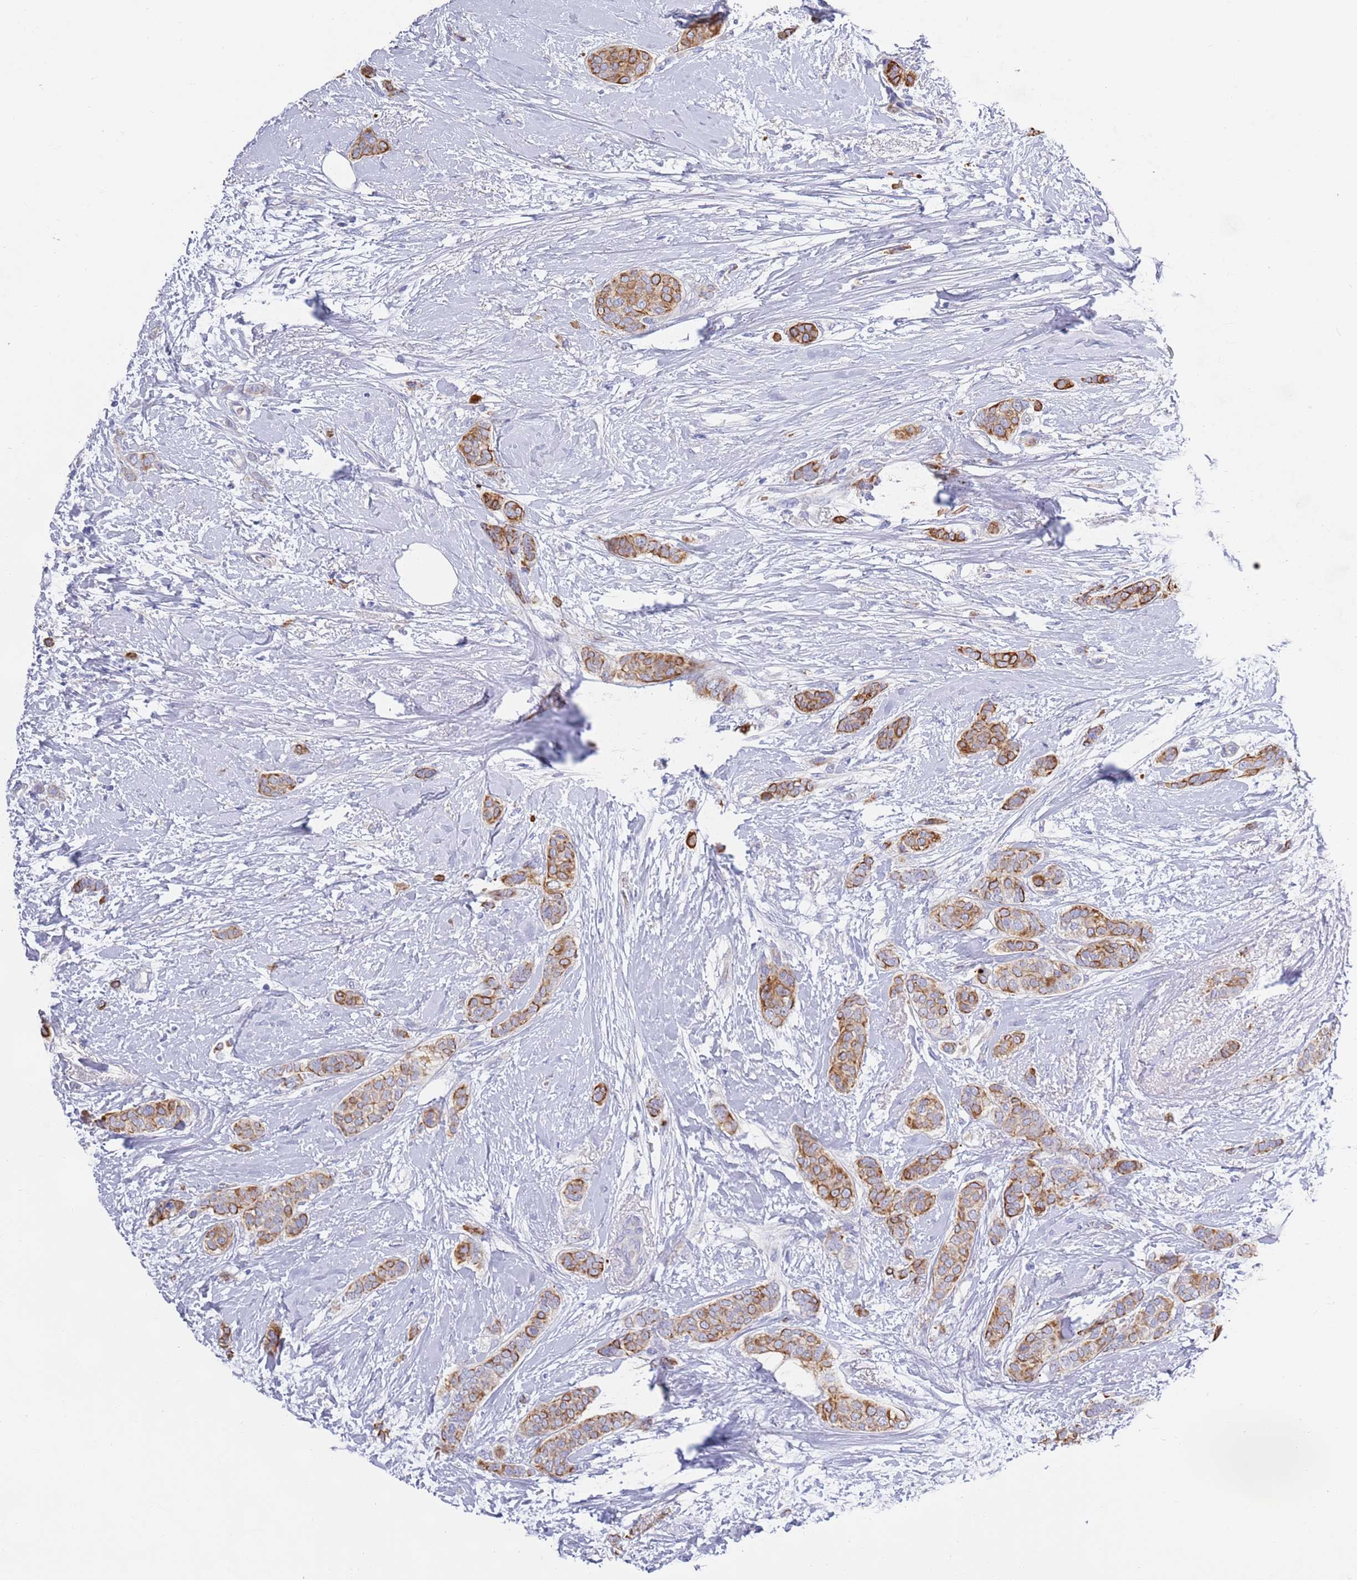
{"staining": {"intensity": "moderate", "quantity": ">75%", "location": "cytoplasmic/membranous"}, "tissue": "breast cancer", "cell_type": "Tumor cells", "image_type": "cancer", "snomed": [{"axis": "morphology", "description": "Duct carcinoma"}, {"axis": "topography", "description": "Breast"}], "caption": "IHC of breast cancer shows medium levels of moderate cytoplasmic/membranous expression in approximately >75% of tumor cells.", "gene": "CCDC149", "patient": {"sex": "female", "age": 72}}